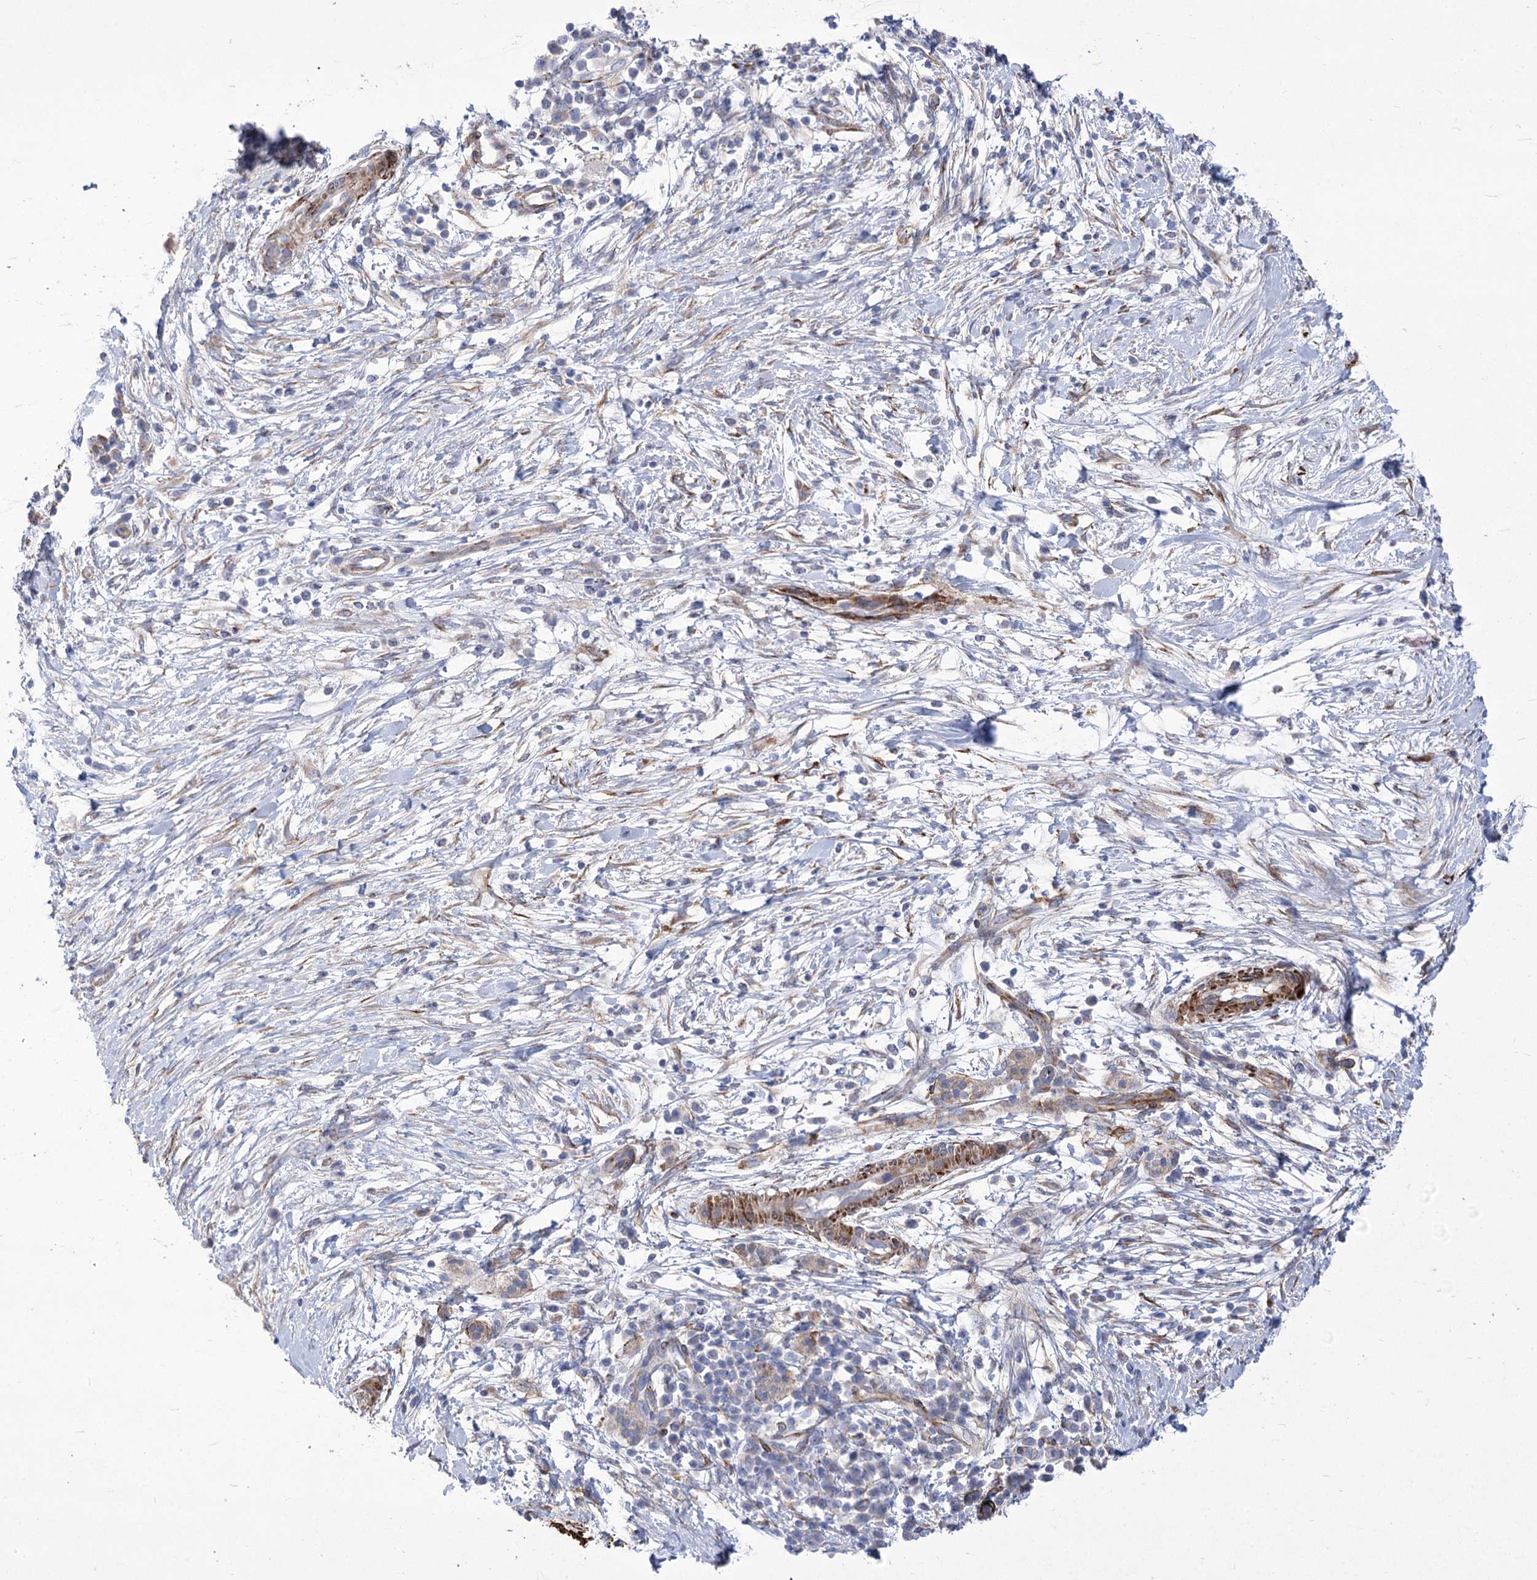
{"staining": {"intensity": "negative", "quantity": "none", "location": "none"}, "tissue": "pancreatic cancer", "cell_type": "Tumor cells", "image_type": "cancer", "snomed": [{"axis": "morphology", "description": "Adenocarcinoma, NOS"}, {"axis": "topography", "description": "Pancreas"}], "caption": "There is no significant expression in tumor cells of pancreatic adenocarcinoma.", "gene": "ANGPTL3", "patient": {"sex": "male", "age": 68}}